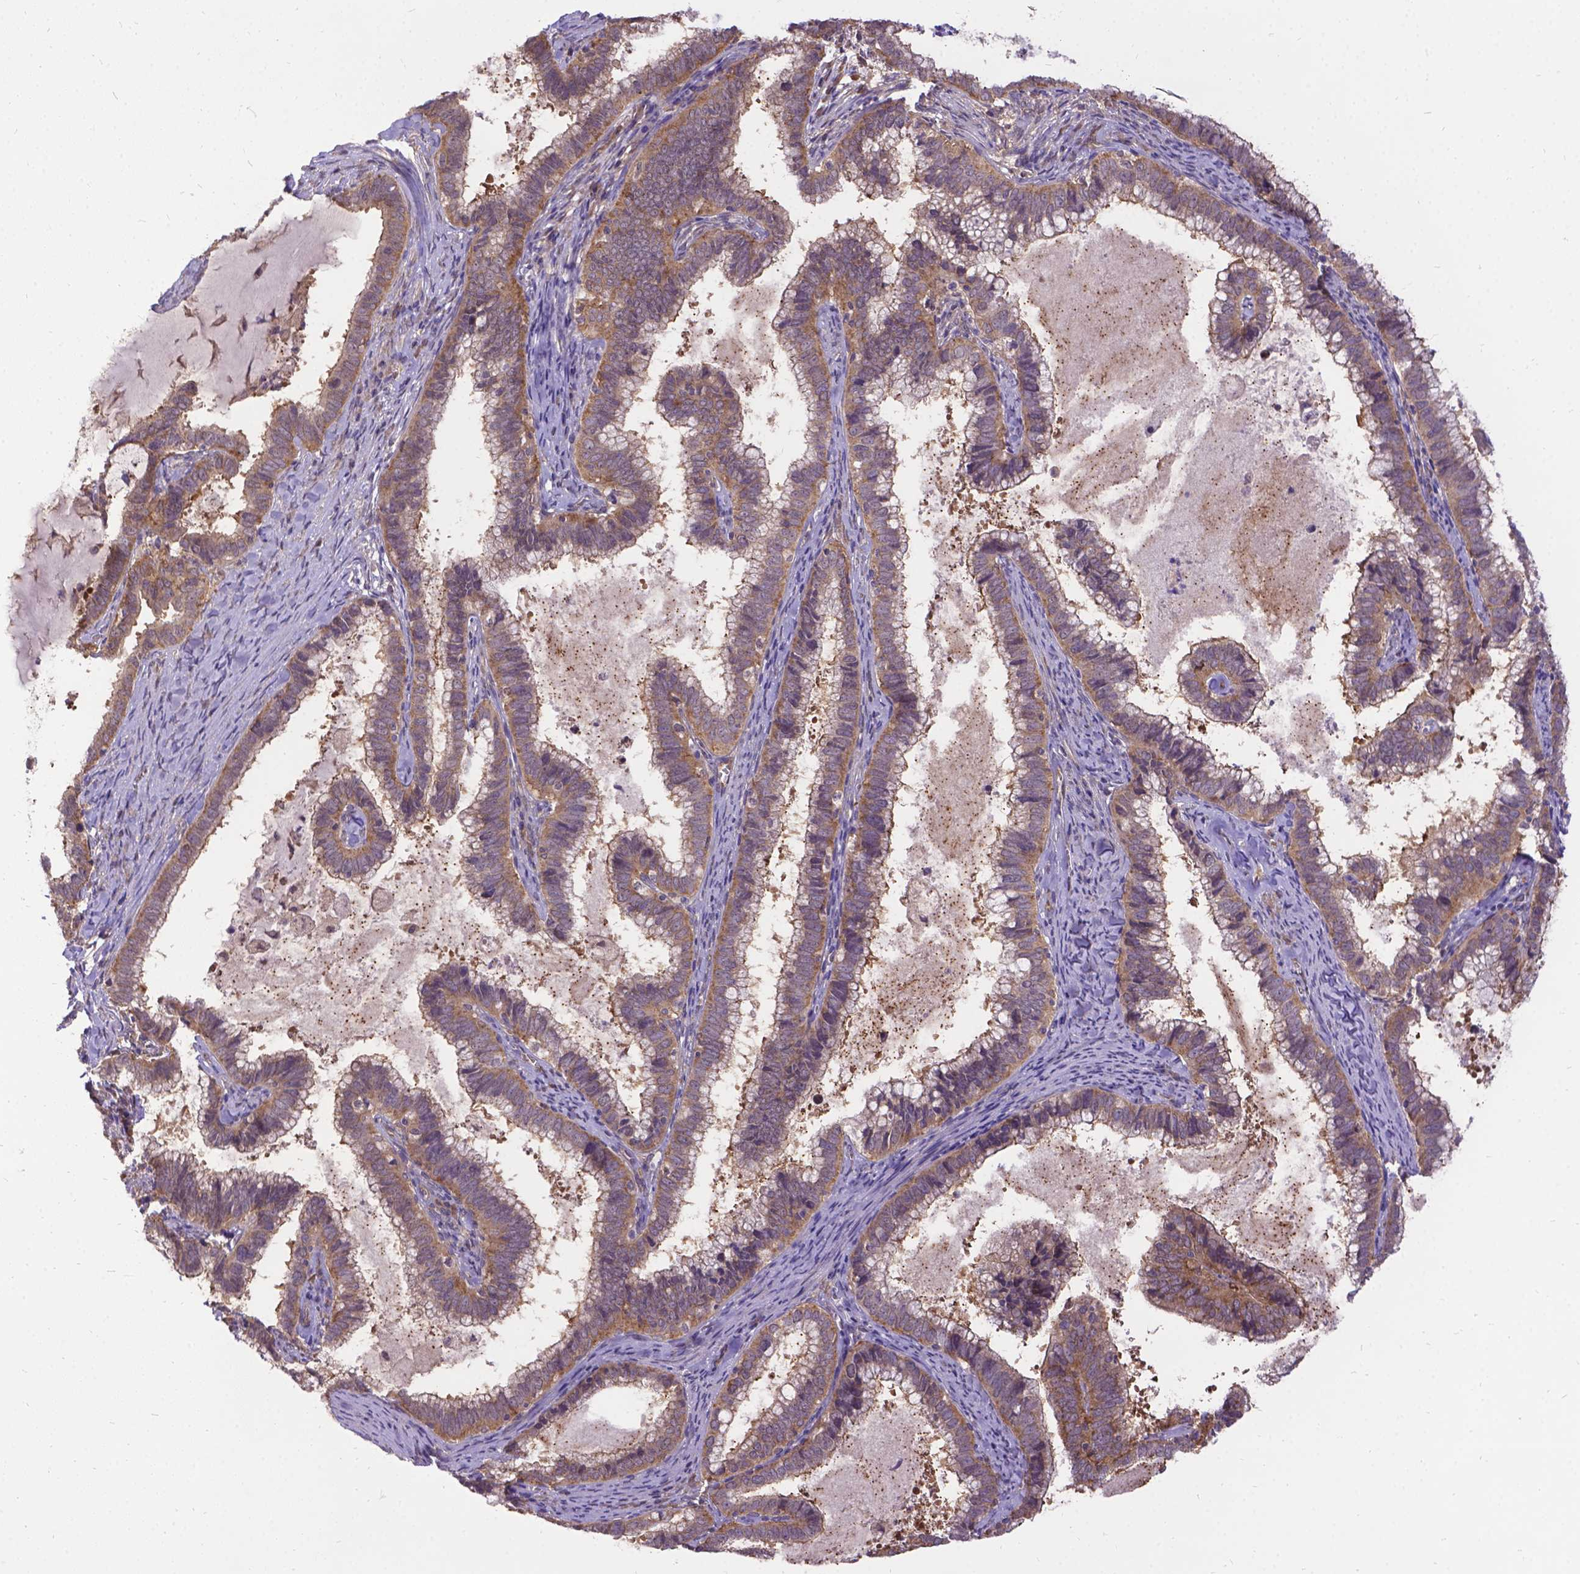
{"staining": {"intensity": "moderate", "quantity": ">75%", "location": "cytoplasmic/membranous"}, "tissue": "cervical cancer", "cell_type": "Tumor cells", "image_type": "cancer", "snomed": [{"axis": "morphology", "description": "Adenocarcinoma, NOS"}, {"axis": "topography", "description": "Cervix"}], "caption": "A micrograph showing moderate cytoplasmic/membranous staining in approximately >75% of tumor cells in cervical cancer (adenocarcinoma), as visualized by brown immunohistochemical staining.", "gene": "DENND6A", "patient": {"sex": "female", "age": 61}}